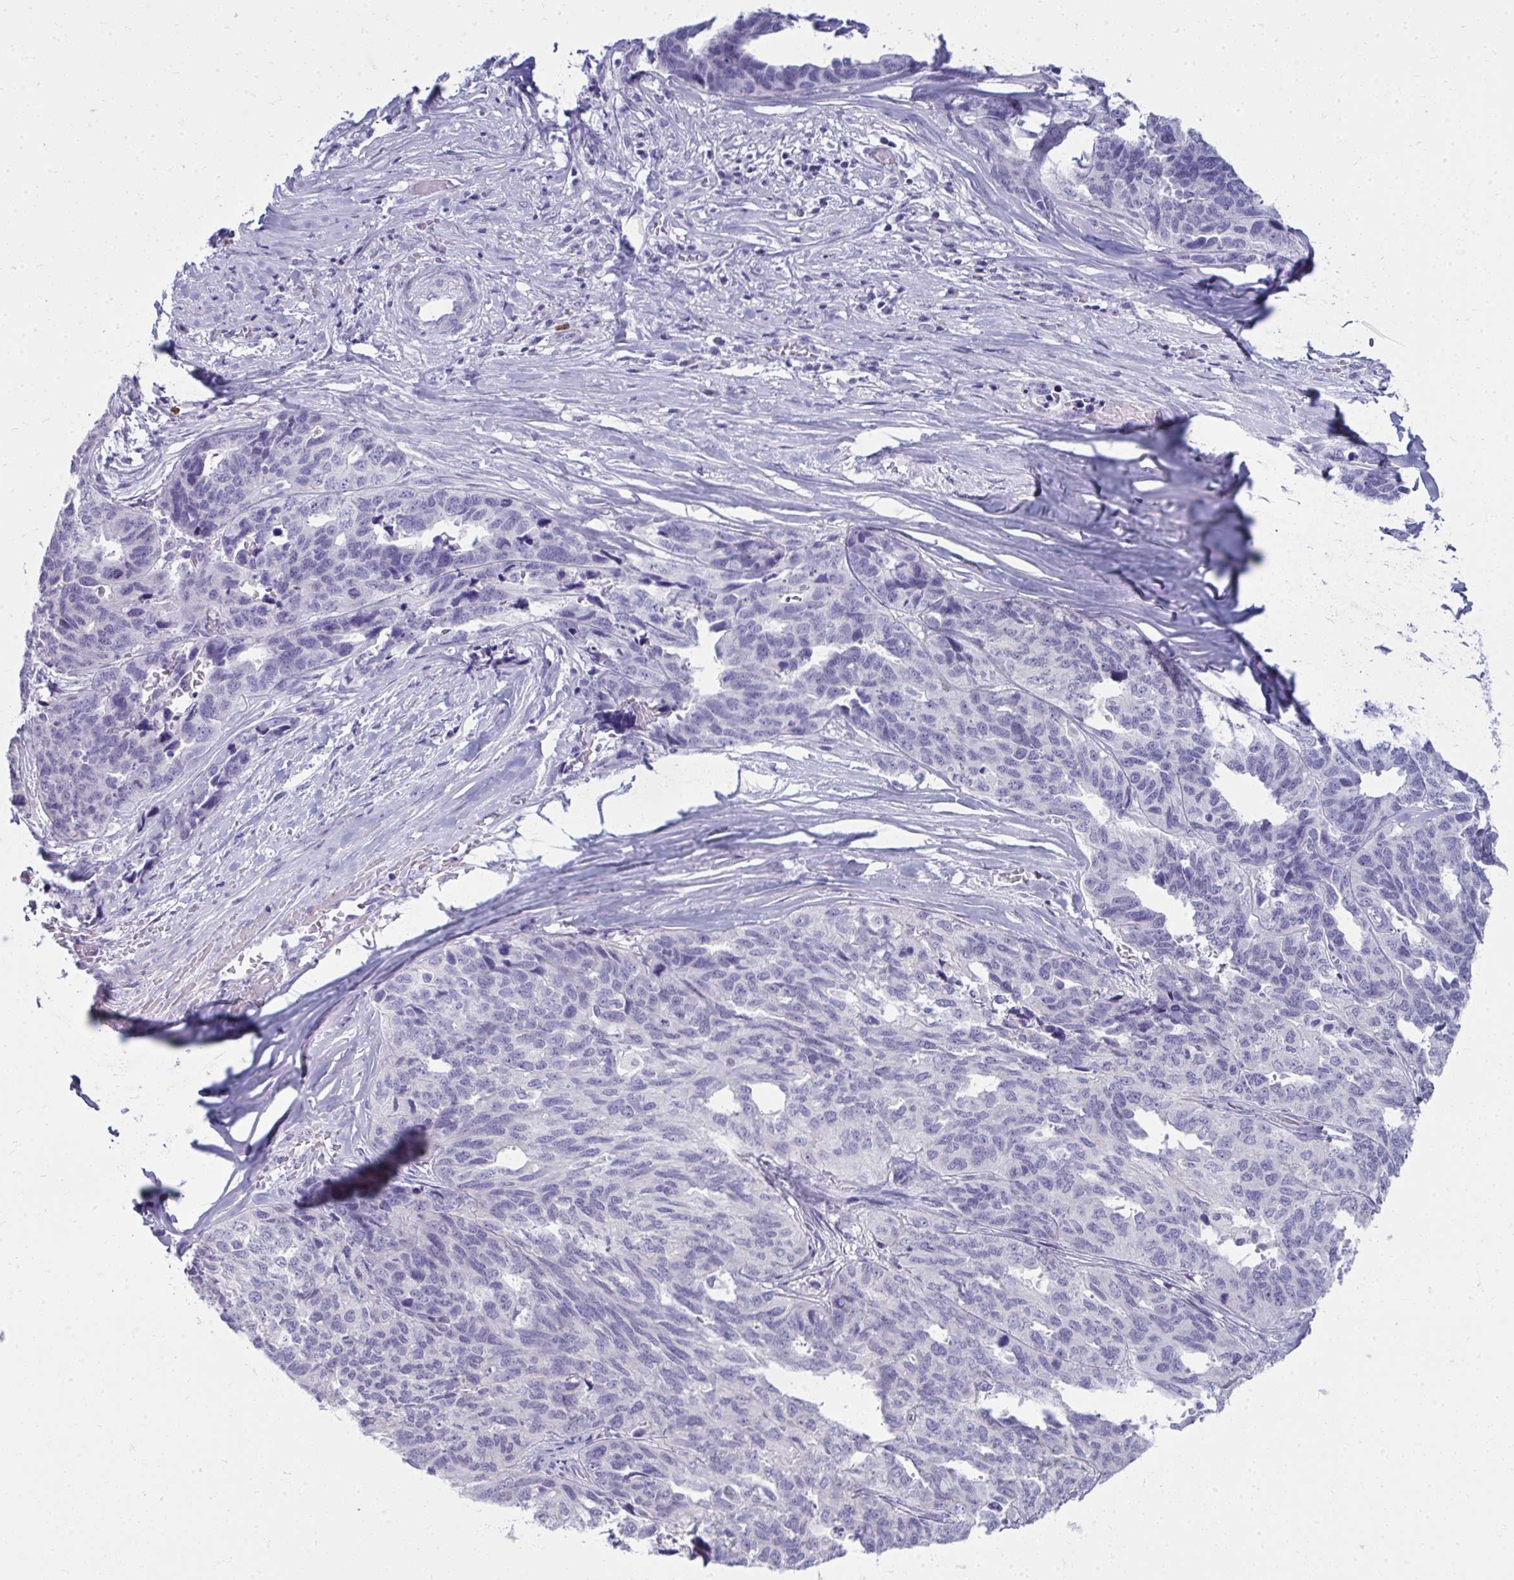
{"staining": {"intensity": "negative", "quantity": "none", "location": "none"}, "tissue": "ovarian cancer", "cell_type": "Tumor cells", "image_type": "cancer", "snomed": [{"axis": "morphology", "description": "Cystadenocarcinoma, serous, NOS"}, {"axis": "topography", "description": "Ovary"}], "caption": "This micrograph is of ovarian cancer (serous cystadenocarcinoma) stained with immunohistochemistry to label a protein in brown with the nuclei are counter-stained blue. There is no staining in tumor cells.", "gene": "QDPR", "patient": {"sex": "female", "age": 64}}